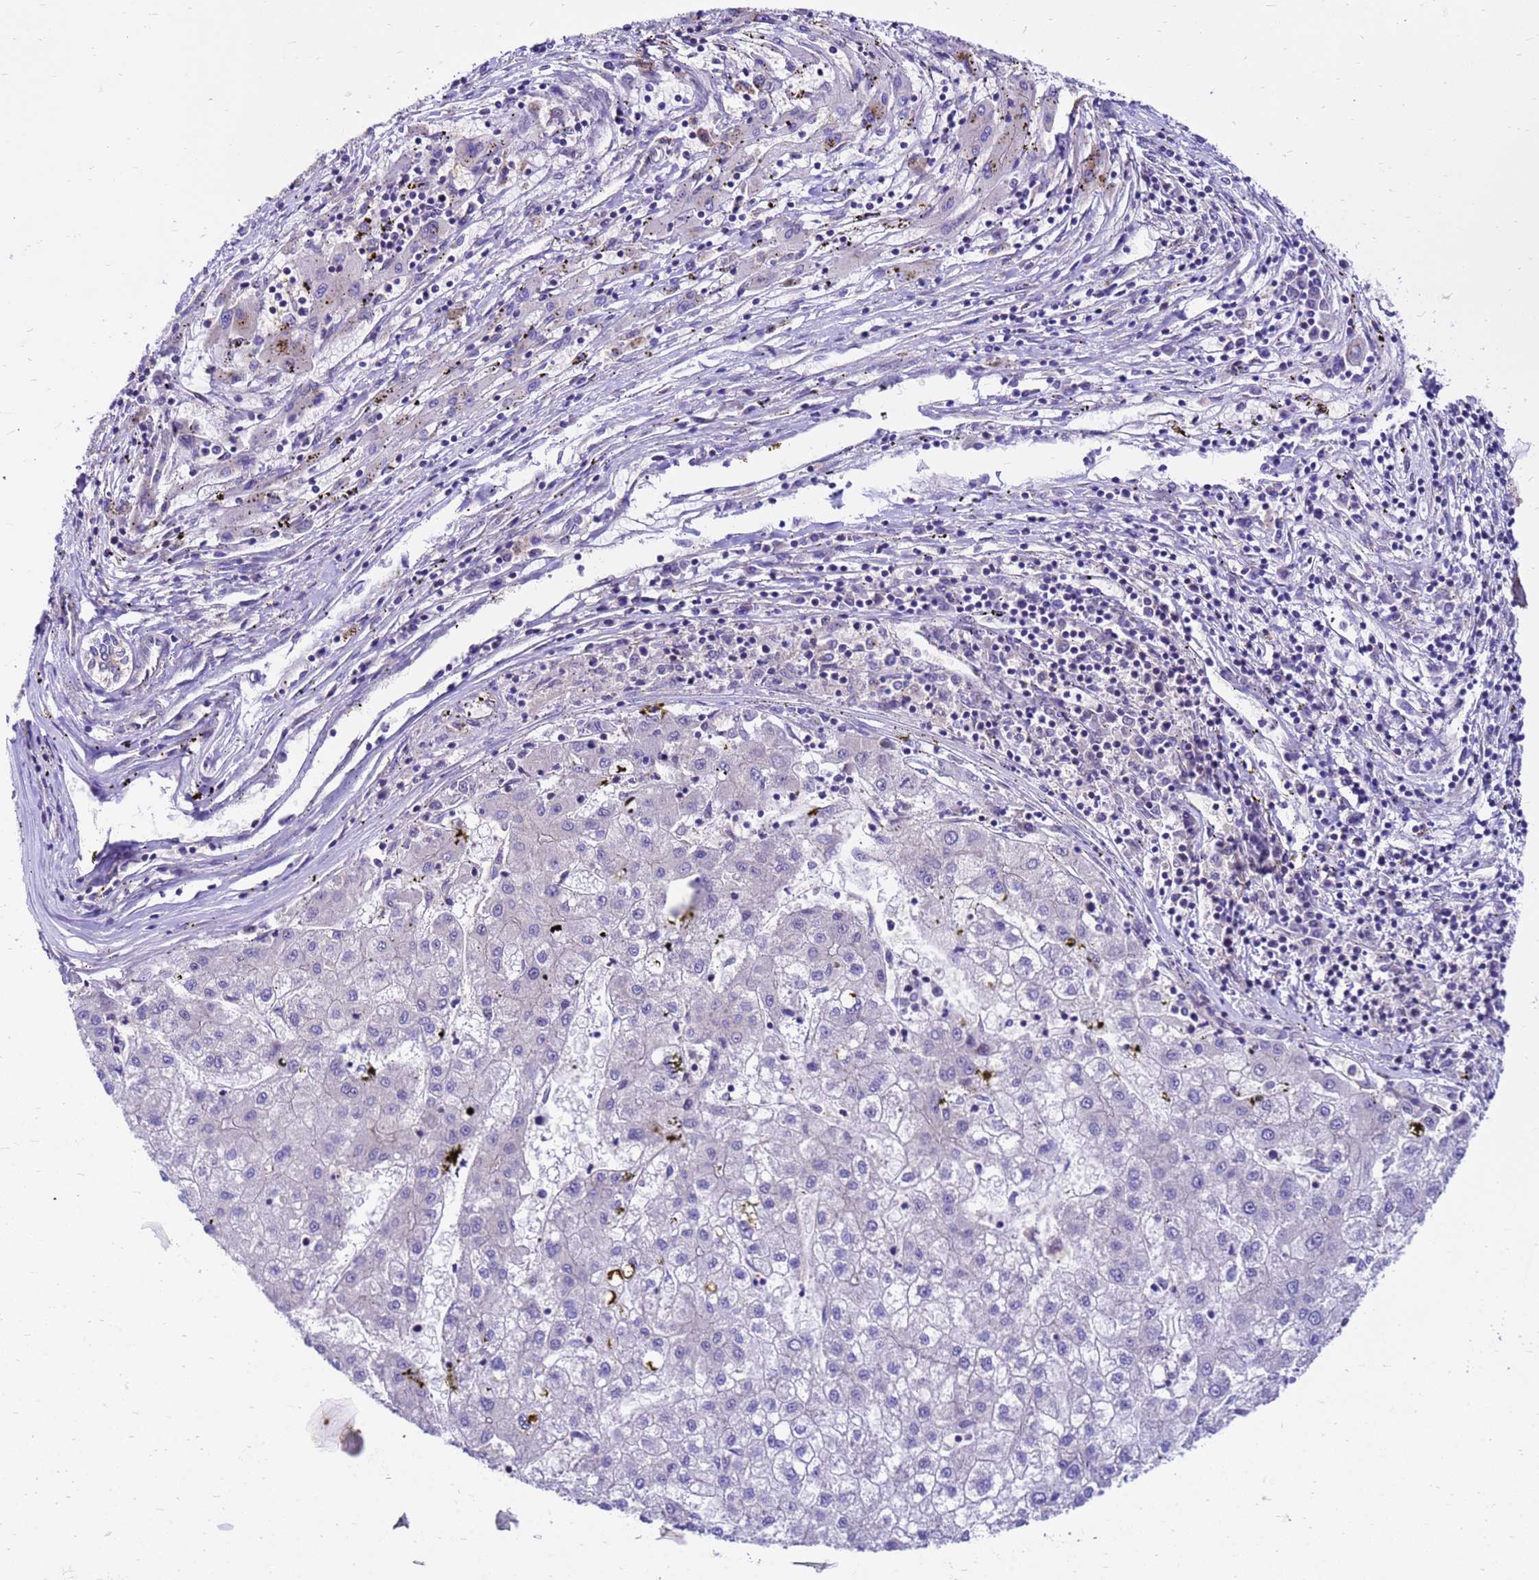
{"staining": {"intensity": "negative", "quantity": "none", "location": "none"}, "tissue": "liver cancer", "cell_type": "Tumor cells", "image_type": "cancer", "snomed": [{"axis": "morphology", "description": "Carcinoma, Hepatocellular, NOS"}, {"axis": "topography", "description": "Liver"}], "caption": "Hepatocellular carcinoma (liver) stained for a protein using immunohistochemistry exhibits no expression tumor cells.", "gene": "GET3", "patient": {"sex": "male", "age": 72}}